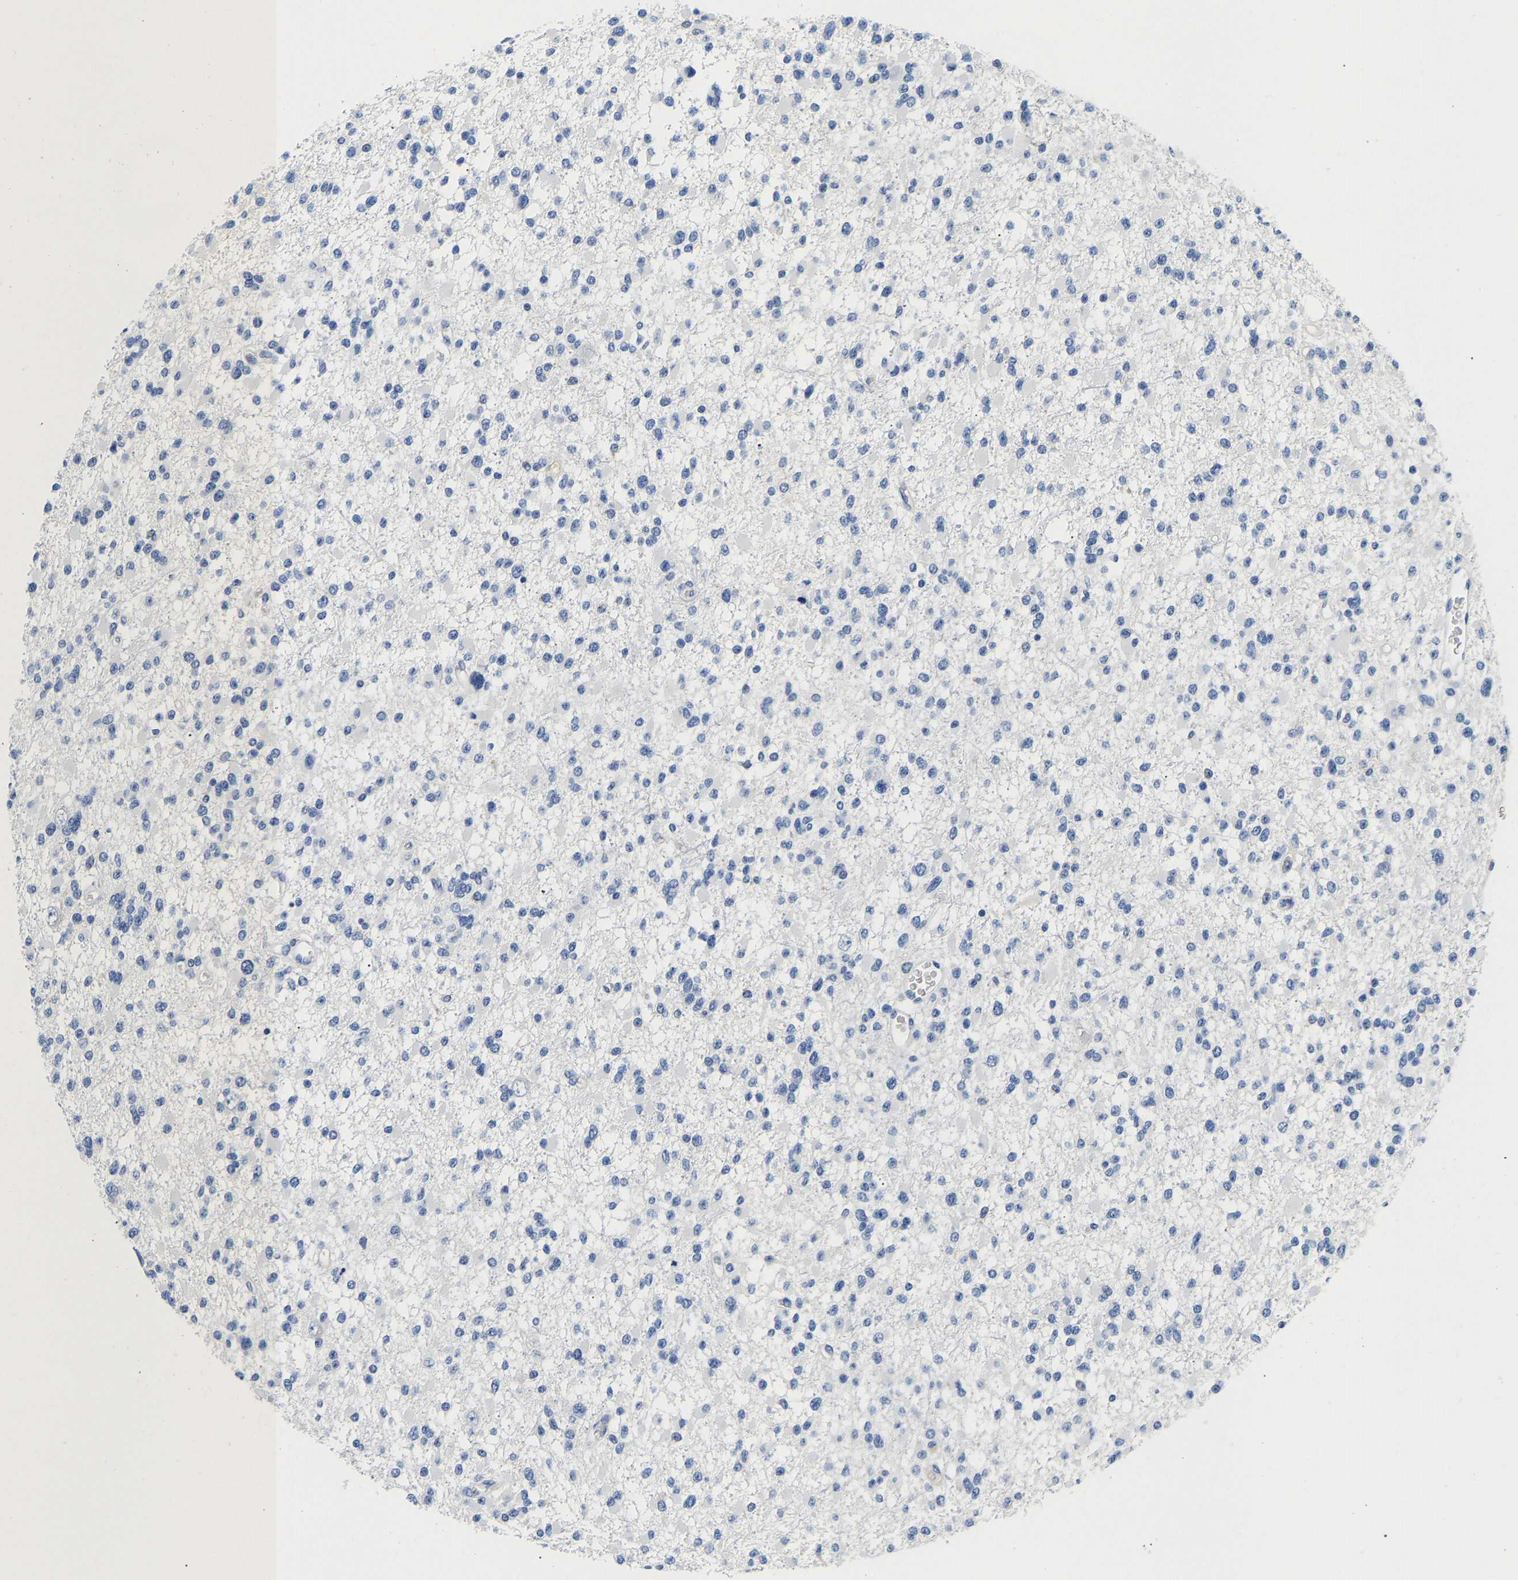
{"staining": {"intensity": "negative", "quantity": "none", "location": "none"}, "tissue": "glioma", "cell_type": "Tumor cells", "image_type": "cancer", "snomed": [{"axis": "morphology", "description": "Glioma, malignant, Low grade"}, {"axis": "topography", "description": "Brain"}], "caption": "Histopathology image shows no significant protein staining in tumor cells of low-grade glioma (malignant).", "gene": "PCK2", "patient": {"sex": "female", "age": 22}}